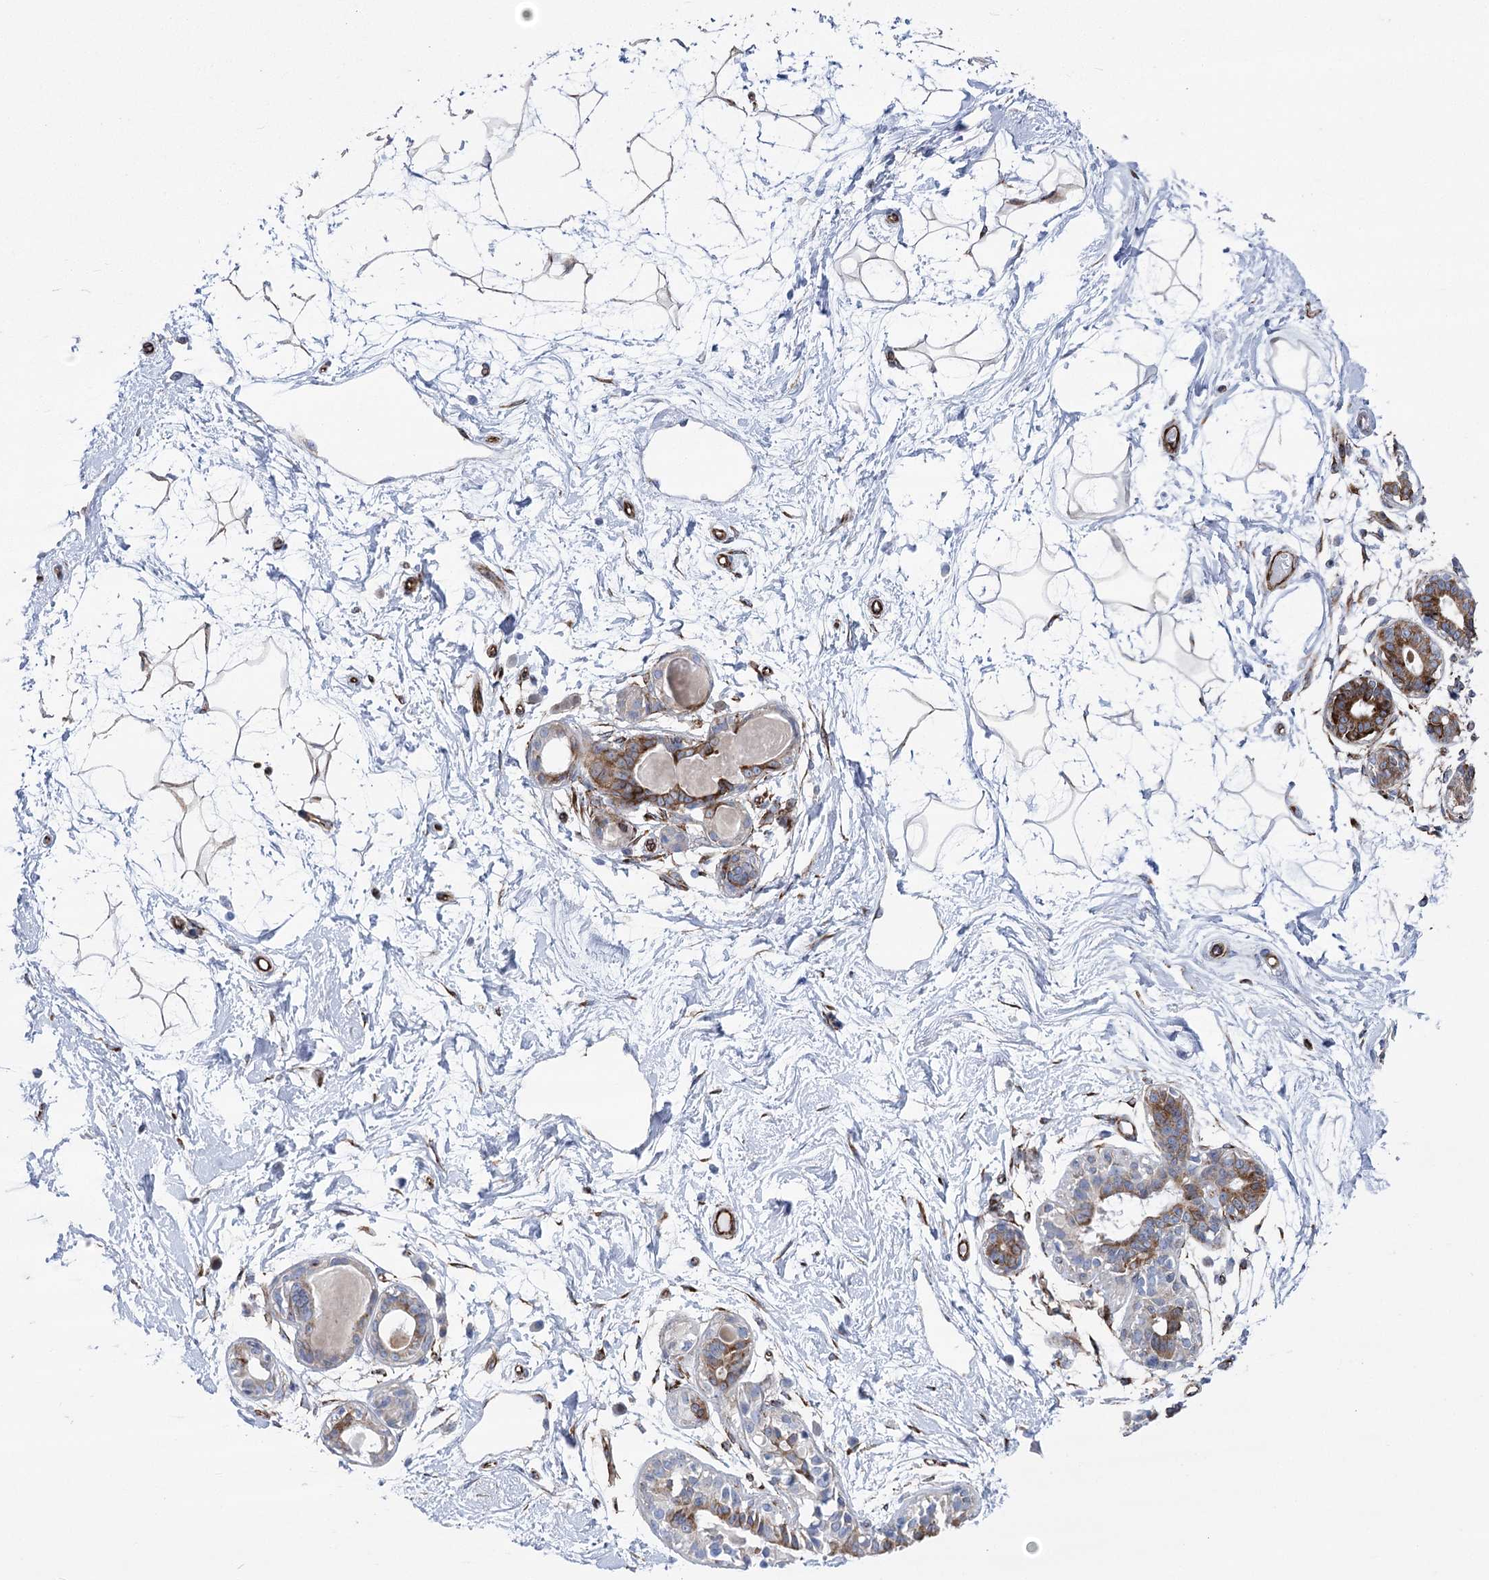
{"staining": {"intensity": "negative", "quantity": "none", "location": "none"}, "tissue": "breast", "cell_type": "Adipocytes", "image_type": "normal", "snomed": [{"axis": "morphology", "description": "Normal tissue, NOS"}, {"axis": "topography", "description": "Breast"}], "caption": "A photomicrograph of breast stained for a protein exhibits no brown staining in adipocytes.", "gene": "YTHDC2", "patient": {"sex": "female", "age": 45}}